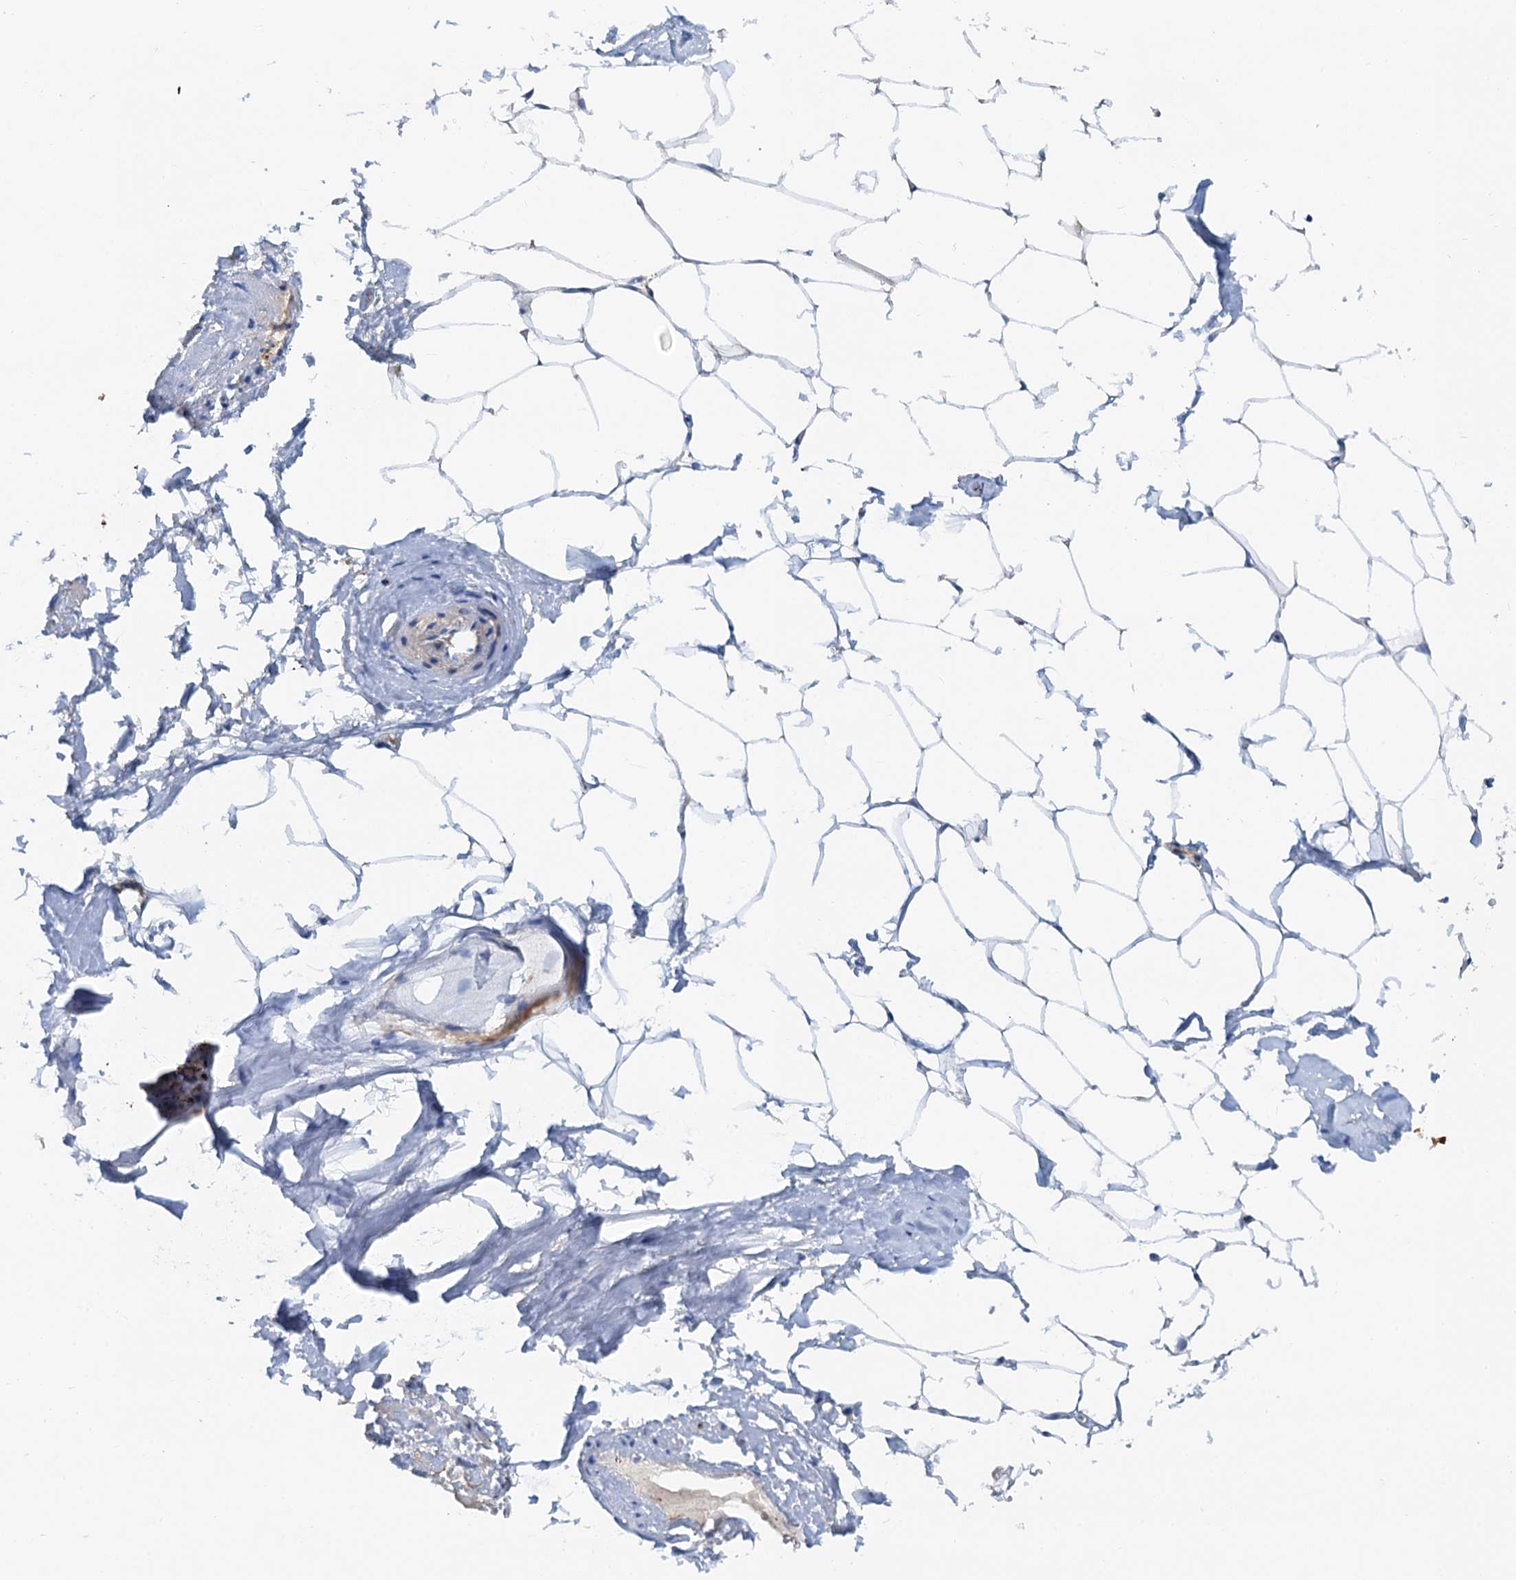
{"staining": {"intensity": "strong", "quantity": ">75%", "location": "nuclear"}, "tissue": "adipose tissue", "cell_type": "Adipocytes", "image_type": "normal", "snomed": [{"axis": "morphology", "description": "Normal tissue, NOS"}, {"axis": "morphology", "description": "Adenocarcinoma, Low grade"}, {"axis": "topography", "description": "Prostate"}, {"axis": "topography", "description": "Peripheral nerve tissue"}], "caption": "Strong nuclear protein staining is seen in approximately >75% of adipocytes in adipose tissue. Immunohistochemistry (ihc) stains the protein of interest in brown and the nuclei are stained blue.", "gene": "CFDP1", "patient": {"sex": "male", "age": 63}}